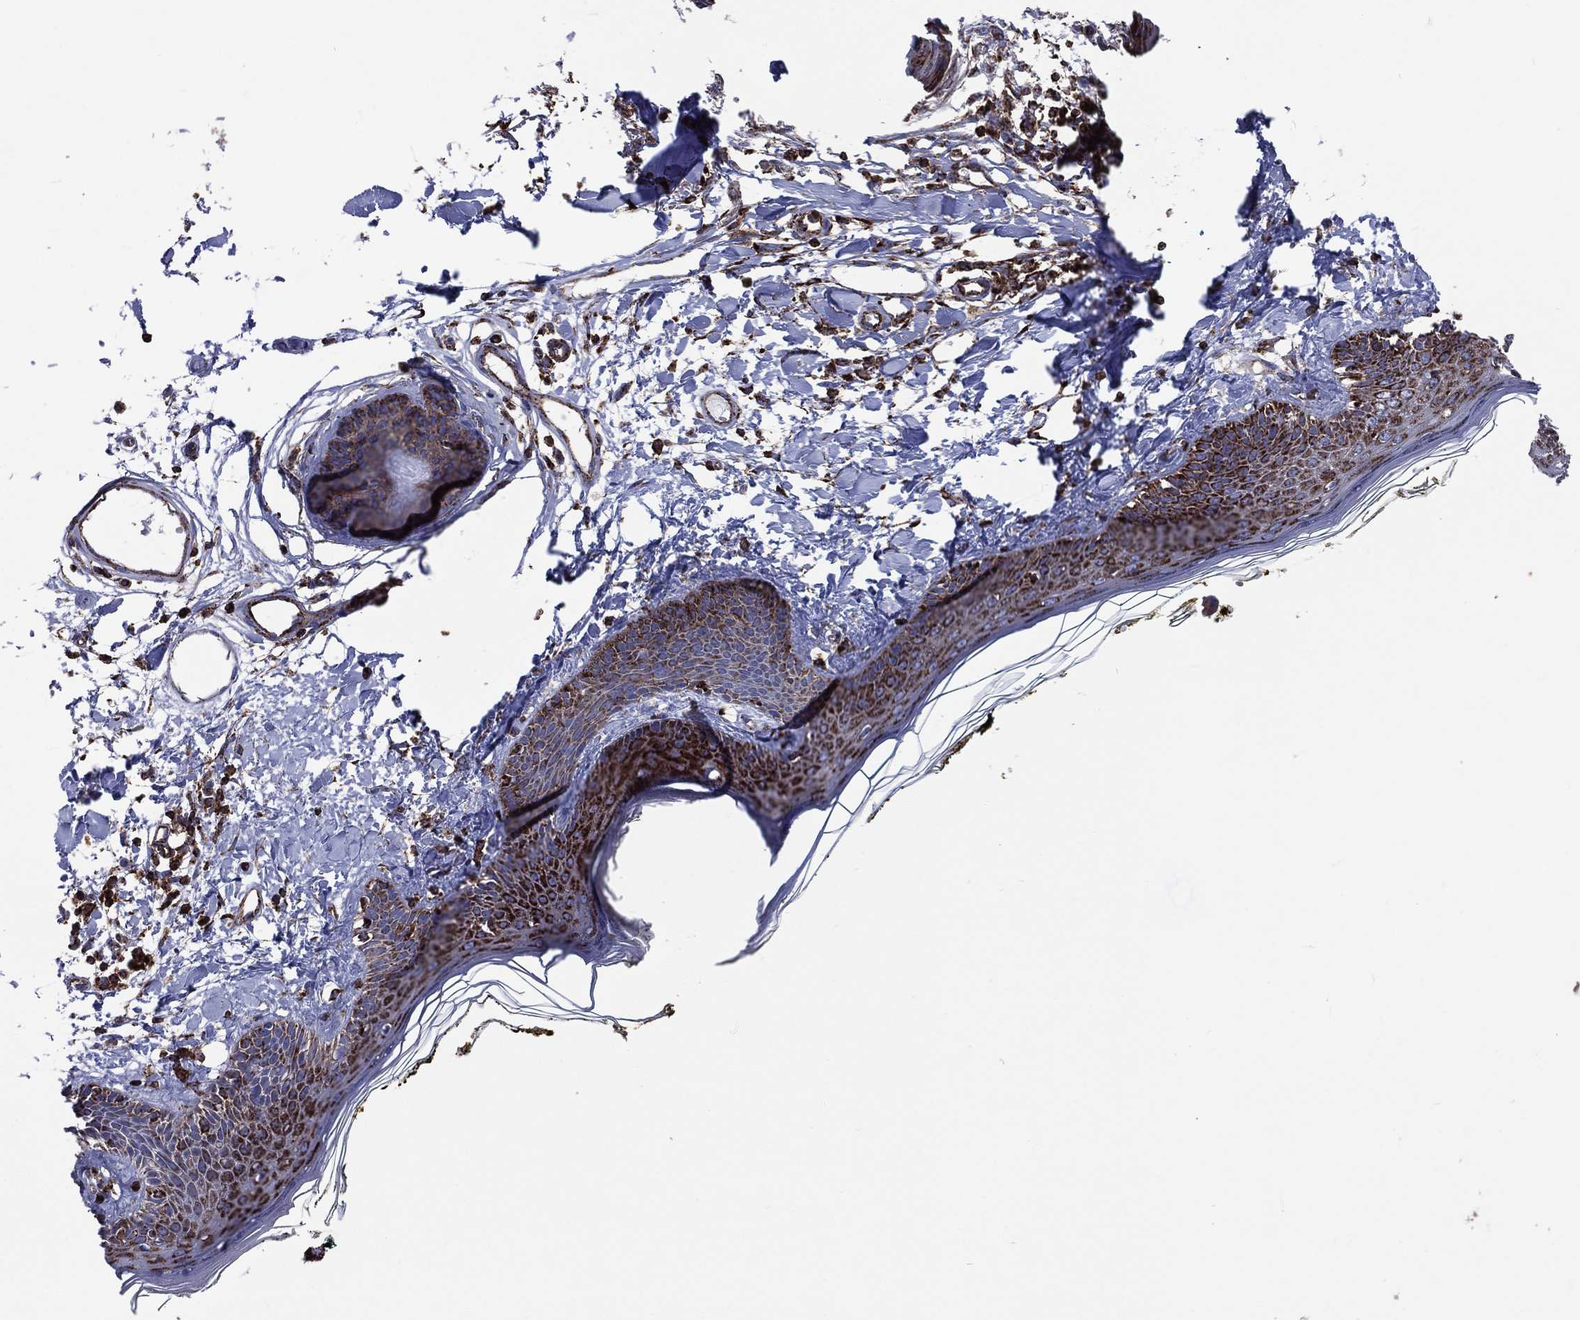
{"staining": {"intensity": "negative", "quantity": "none", "location": "none"}, "tissue": "skin", "cell_type": "Fibroblasts", "image_type": "normal", "snomed": [{"axis": "morphology", "description": "Normal tissue, NOS"}, {"axis": "topography", "description": "Skin"}], "caption": "DAB immunohistochemical staining of benign skin demonstrates no significant expression in fibroblasts. The staining was performed using DAB to visualize the protein expression in brown, while the nuclei were stained in blue with hematoxylin (Magnification: 20x).", "gene": "ANKRD37", "patient": {"sex": "male", "age": 76}}